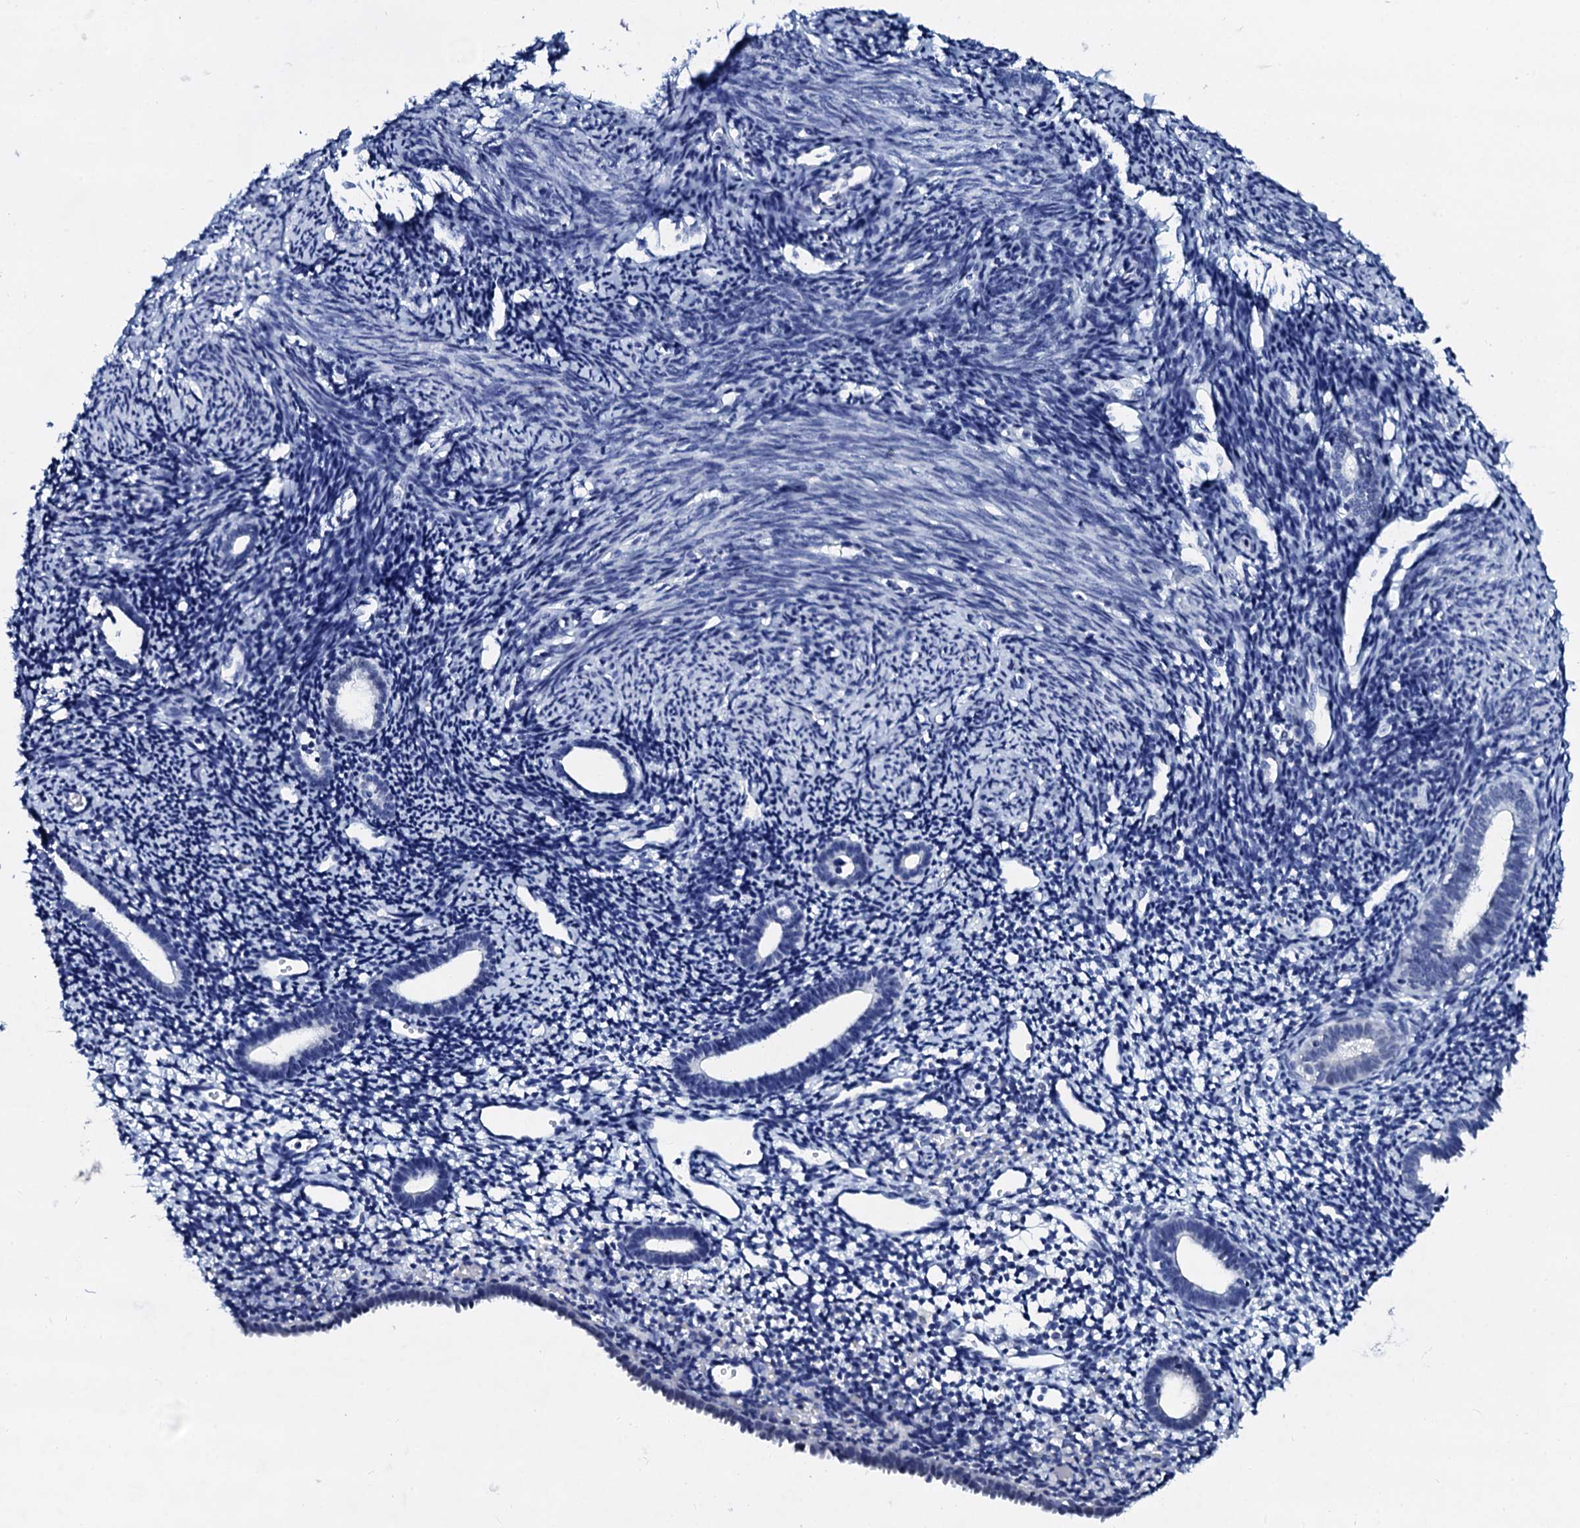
{"staining": {"intensity": "negative", "quantity": "none", "location": "none"}, "tissue": "endometrium", "cell_type": "Cells in endometrial stroma", "image_type": "normal", "snomed": [{"axis": "morphology", "description": "Normal tissue, NOS"}, {"axis": "topography", "description": "Endometrium"}], "caption": "This photomicrograph is of benign endometrium stained with IHC to label a protein in brown with the nuclei are counter-stained blue. There is no staining in cells in endometrial stroma. (Stains: DAB immunohistochemistry with hematoxylin counter stain, Microscopy: brightfield microscopy at high magnification).", "gene": "SPATA19", "patient": {"sex": "female", "age": 56}}